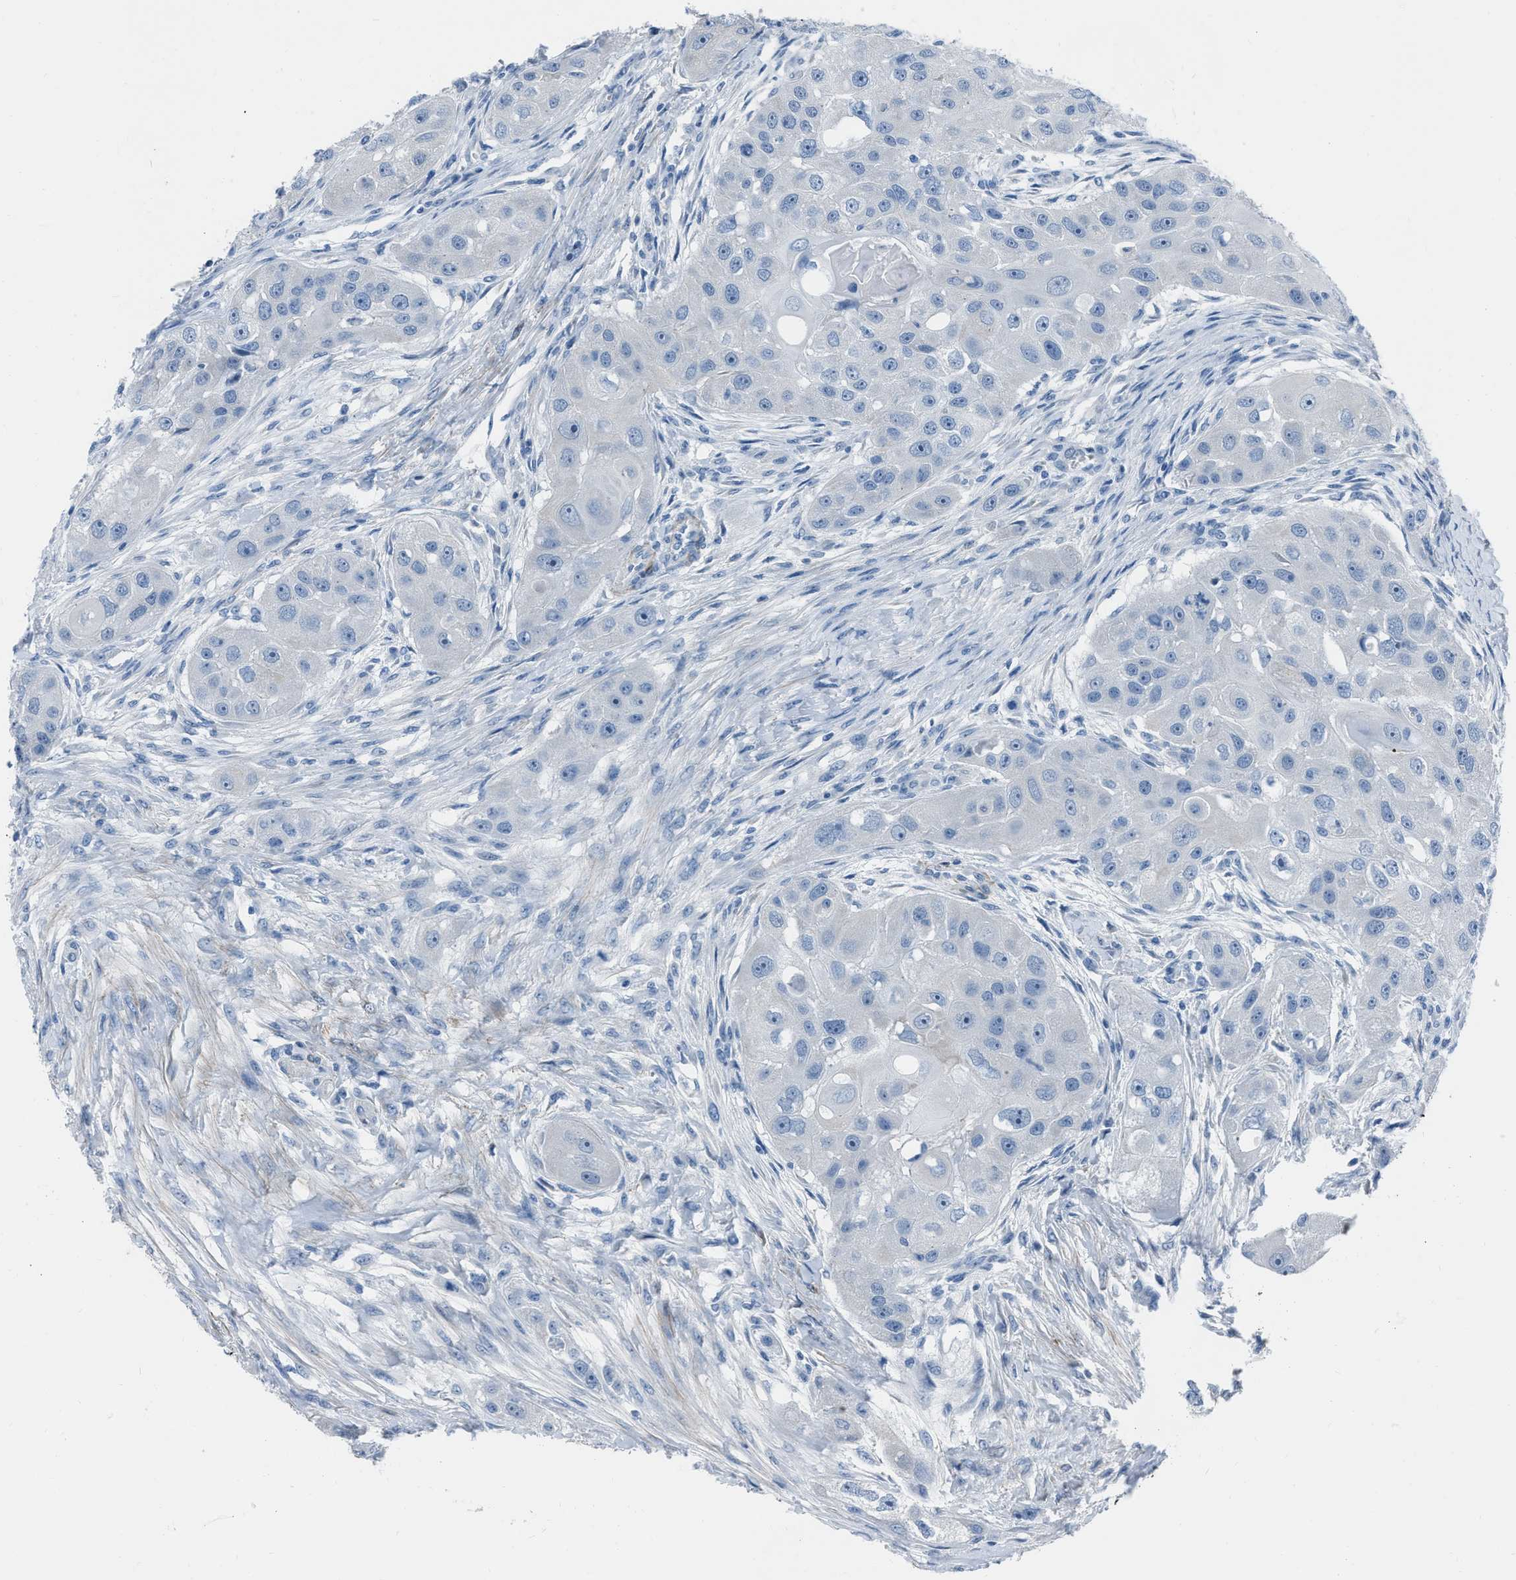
{"staining": {"intensity": "negative", "quantity": "none", "location": "none"}, "tissue": "head and neck cancer", "cell_type": "Tumor cells", "image_type": "cancer", "snomed": [{"axis": "morphology", "description": "Normal tissue, NOS"}, {"axis": "morphology", "description": "Squamous cell carcinoma, NOS"}, {"axis": "topography", "description": "Skeletal muscle"}, {"axis": "topography", "description": "Head-Neck"}], "caption": "Tumor cells are negative for protein expression in human squamous cell carcinoma (head and neck).", "gene": "SPATC1L", "patient": {"sex": "male", "age": 51}}